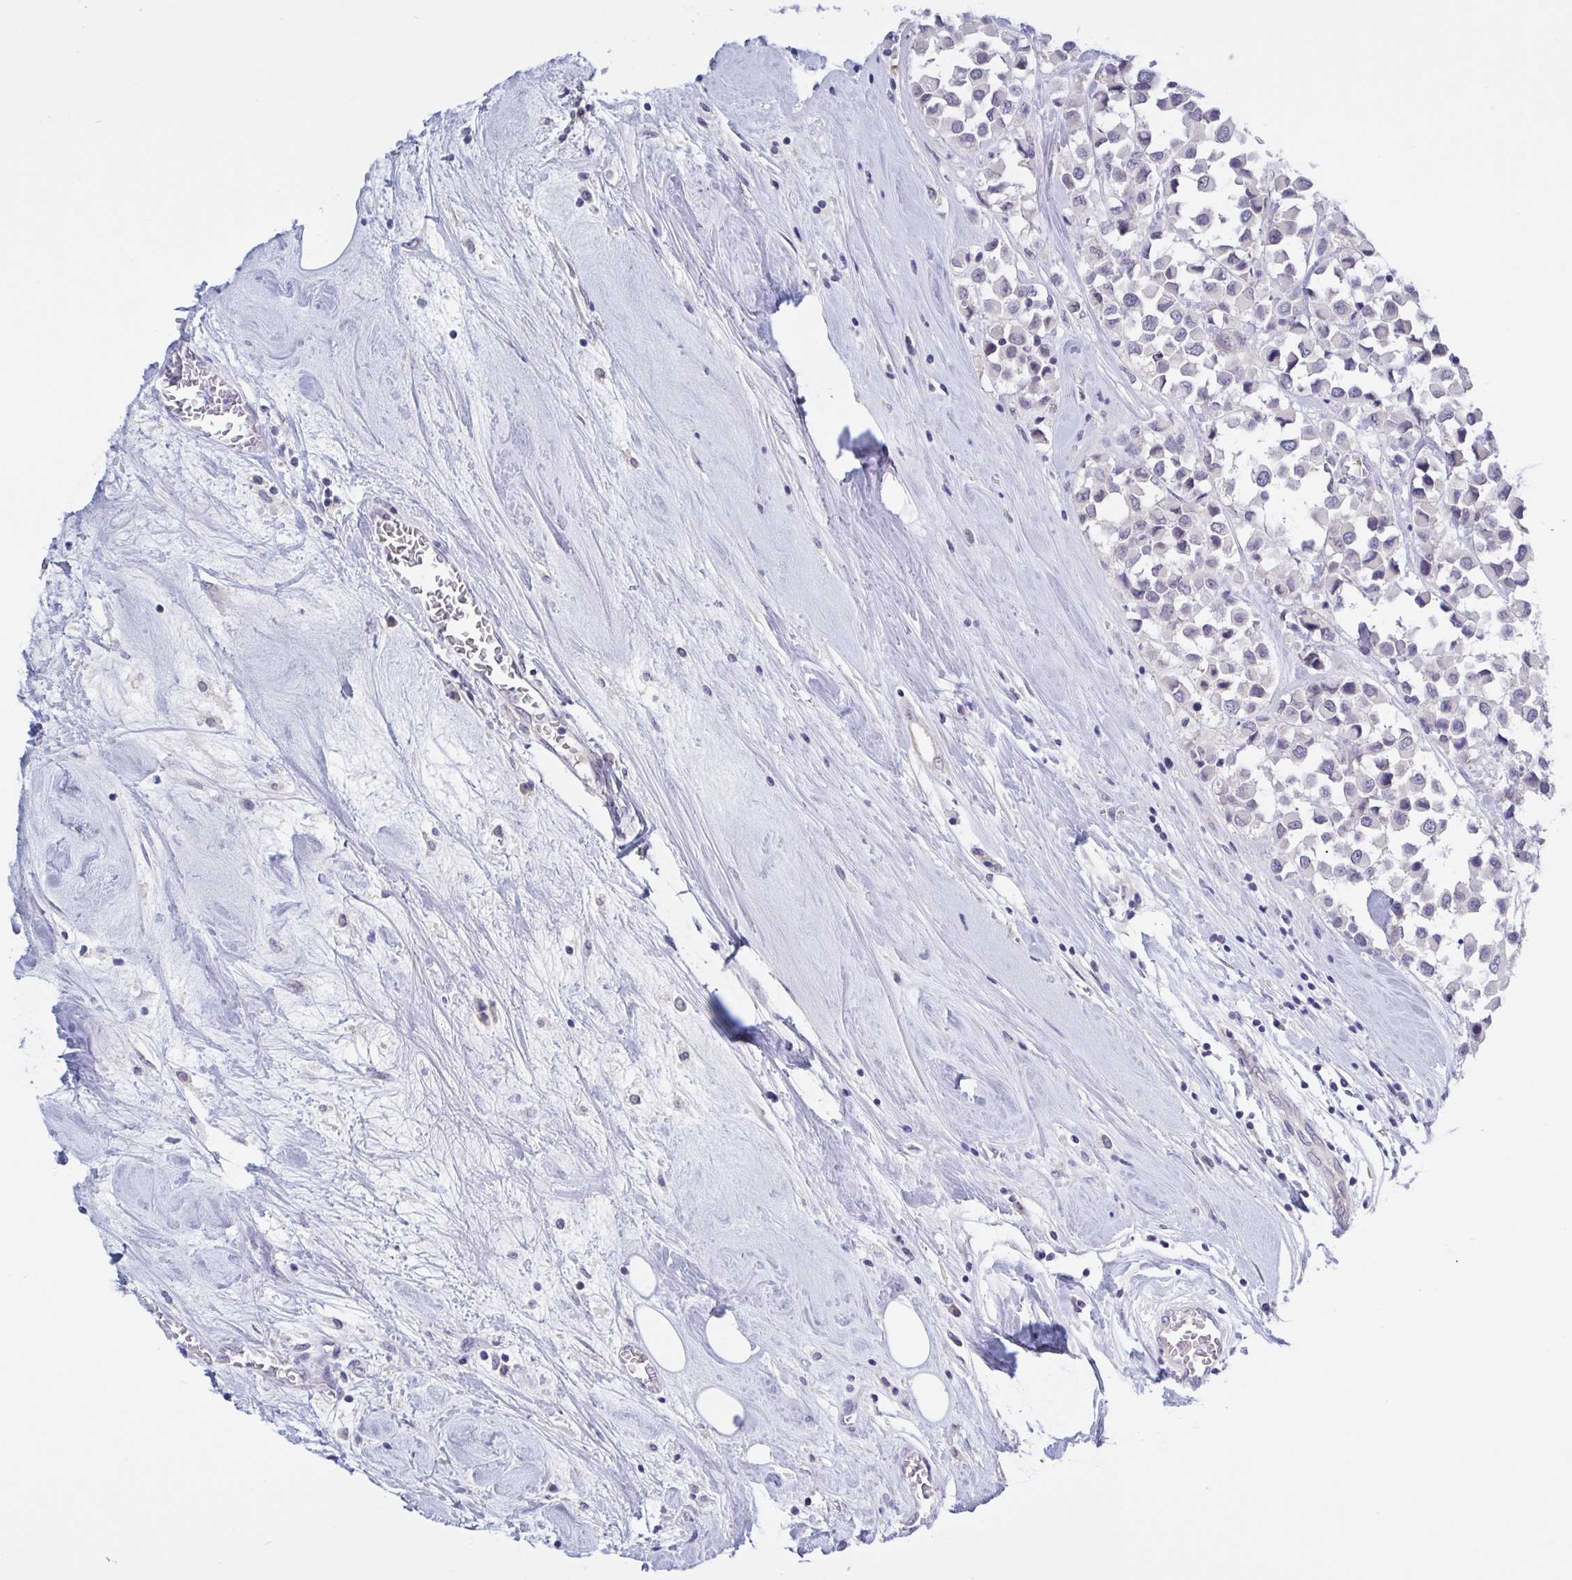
{"staining": {"intensity": "negative", "quantity": "none", "location": "none"}, "tissue": "breast cancer", "cell_type": "Tumor cells", "image_type": "cancer", "snomed": [{"axis": "morphology", "description": "Duct carcinoma"}, {"axis": "topography", "description": "Breast"}], "caption": "Human invasive ductal carcinoma (breast) stained for a protein using IHC exhibits no positivity in tumor cells.", "gene": "SERPINB13", "patient": {"sex": "female", "age": 61}}